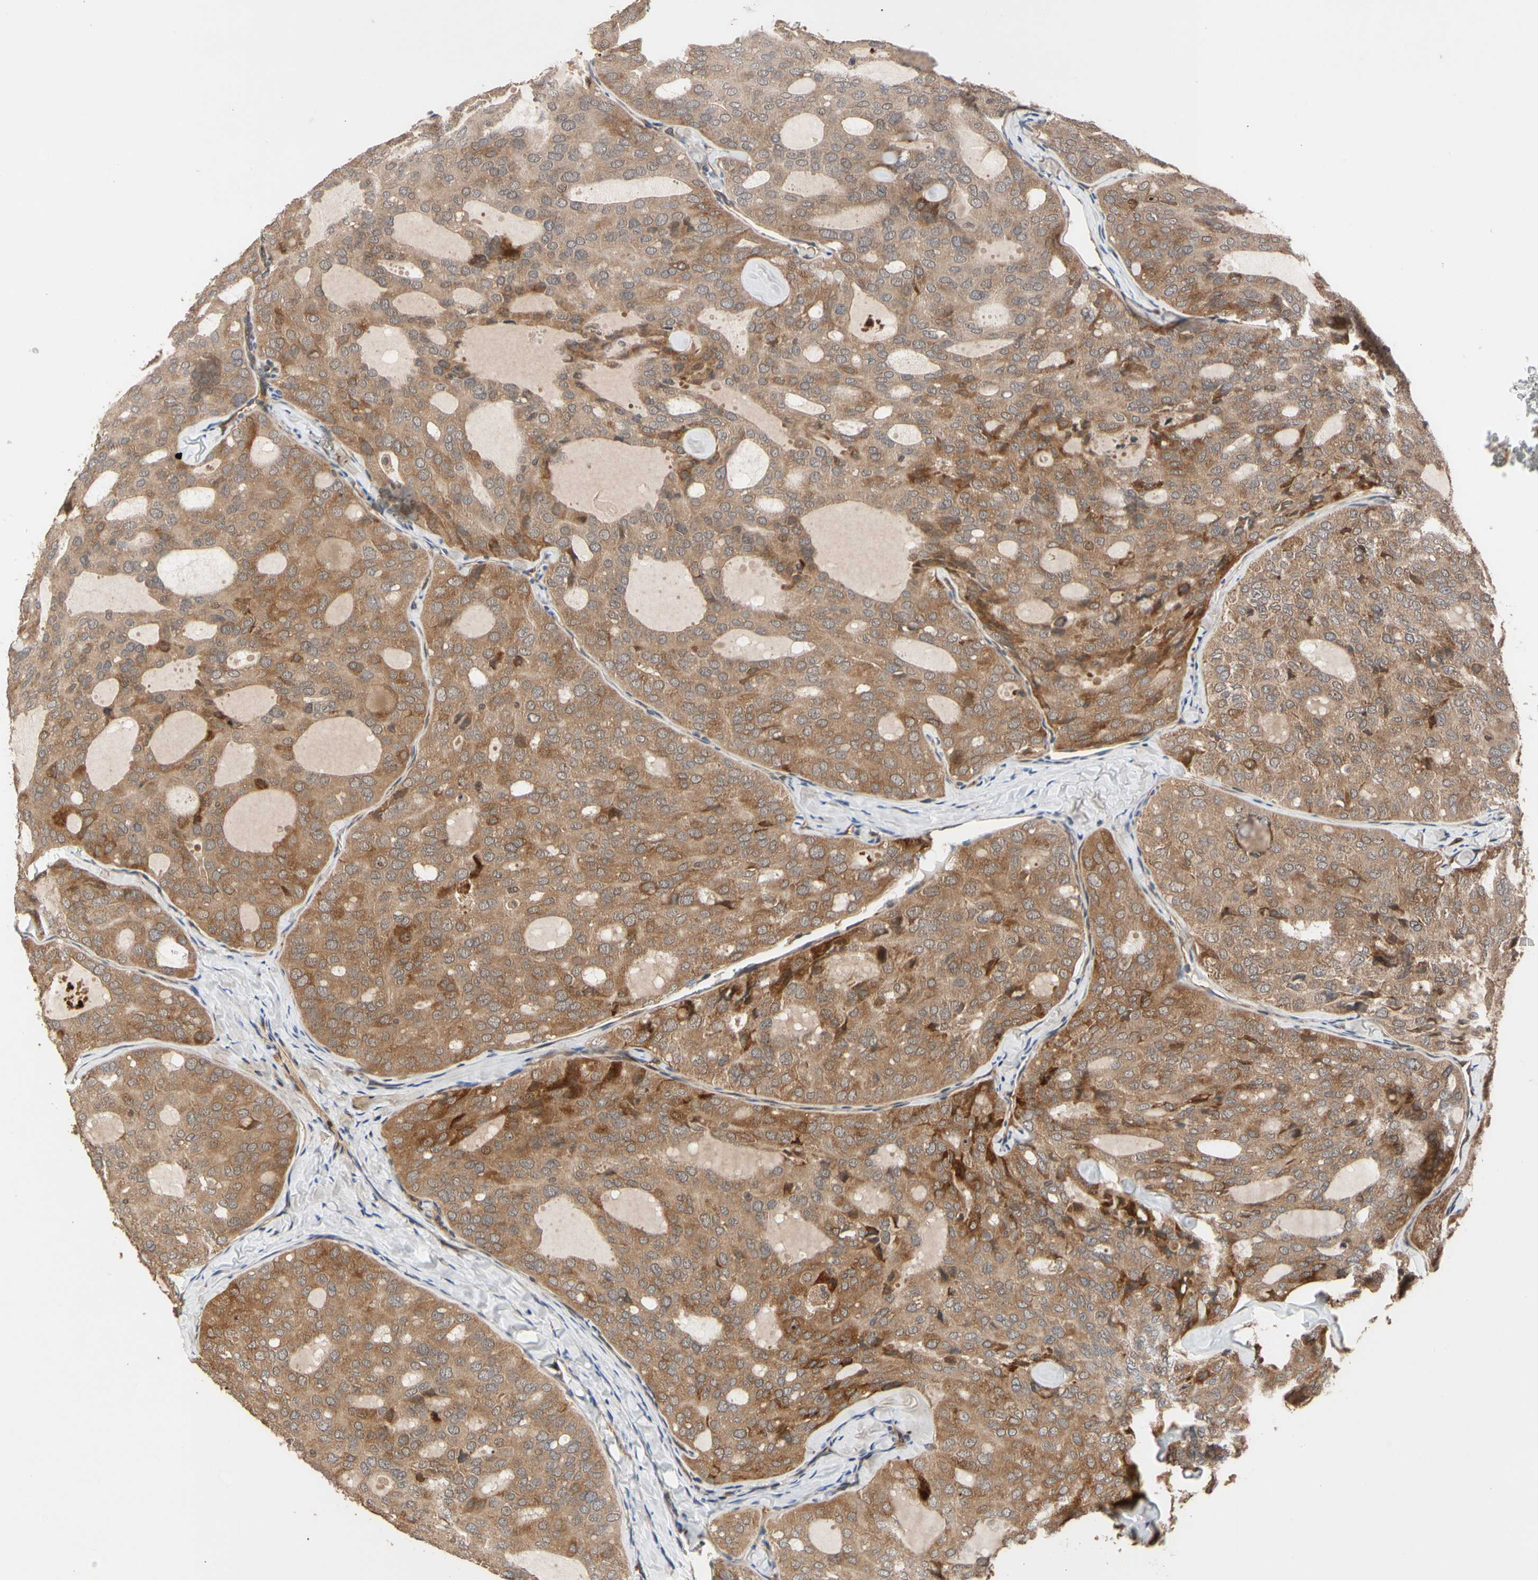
{"staining": {"intensity": "moderate", "quantity": ">75%", "location": "cytoplasmic/membranous"}, "tissue": "thyroid cancer", "cell_type": "Tumor cells", "image_type": "cancer", "snomed": [{"axis": "morphology", "description": "Follicular adenoma carcinoma, NOS"}, {"axis": "topography", "description": "Thyroid gland"}], "caption": "DAB immunohistochemical staining of follicular adenoma carcinoma (thyroid) displays moderate cytoplasmic/membranous protein staining in approximately >75% of tumor cells.", "gene": "CYTIP", "patient": {"sex": "male", "age": 75}}